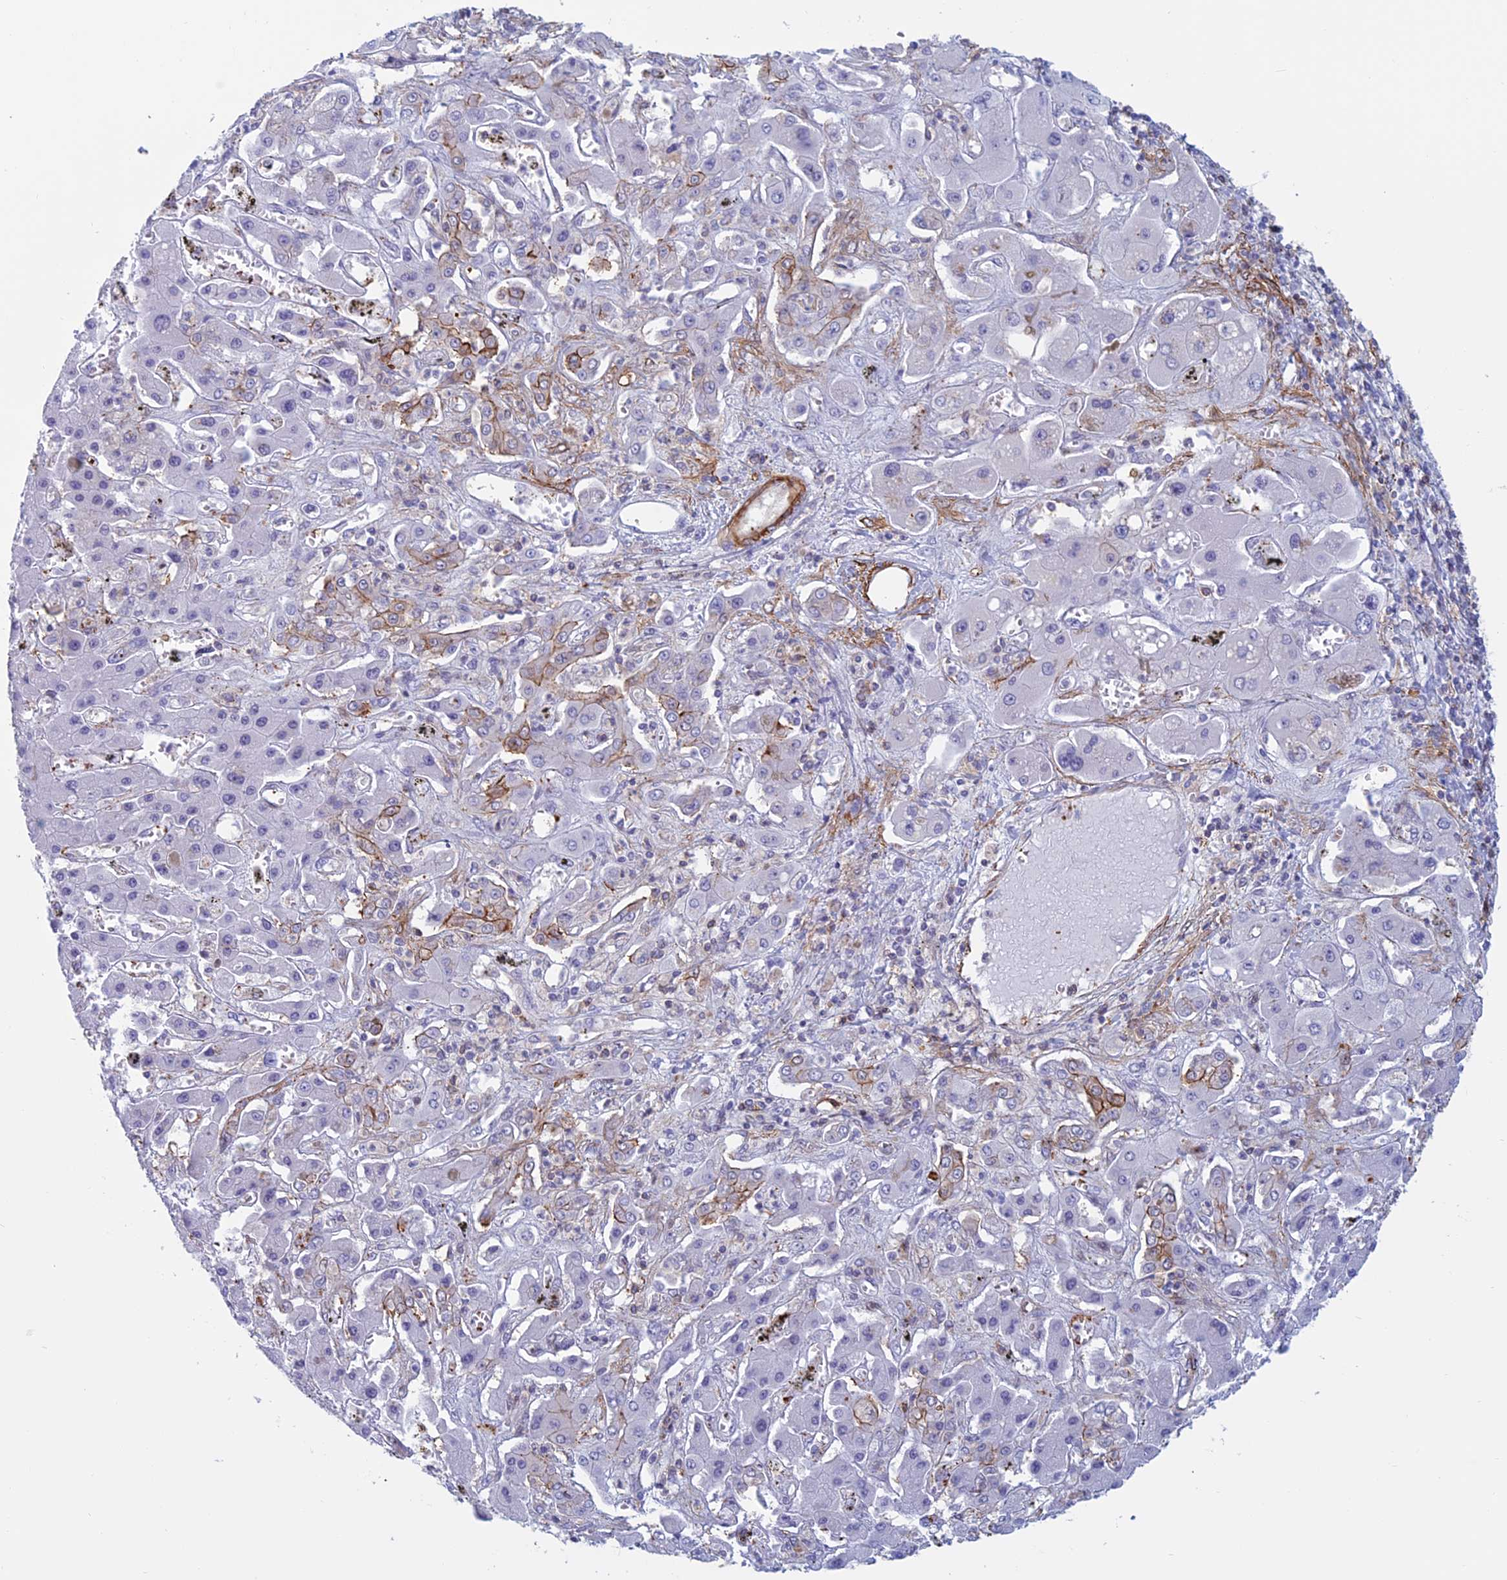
{"staining": {"intensity": "negative", "quantity": "none", "location": "none"}, "tissue": "liver cancer", "cell_type": "Tumor cells", "image_type": "cancer", "snomed": [{"axis": "morphology", "description": "Cholangiocarcinoma"}, {"axis": "topography", "description": "Liver"}], "caption": "A photomicrograph of liver cancer (cholangiocarcinoma) stained for a protein exhibits no brown staining in tumor cells. (DAB immunohistochemistry (IHC), high magnification).", "gene": "ANGPTL2", "patient": {"sex": "male", "age": 67}}